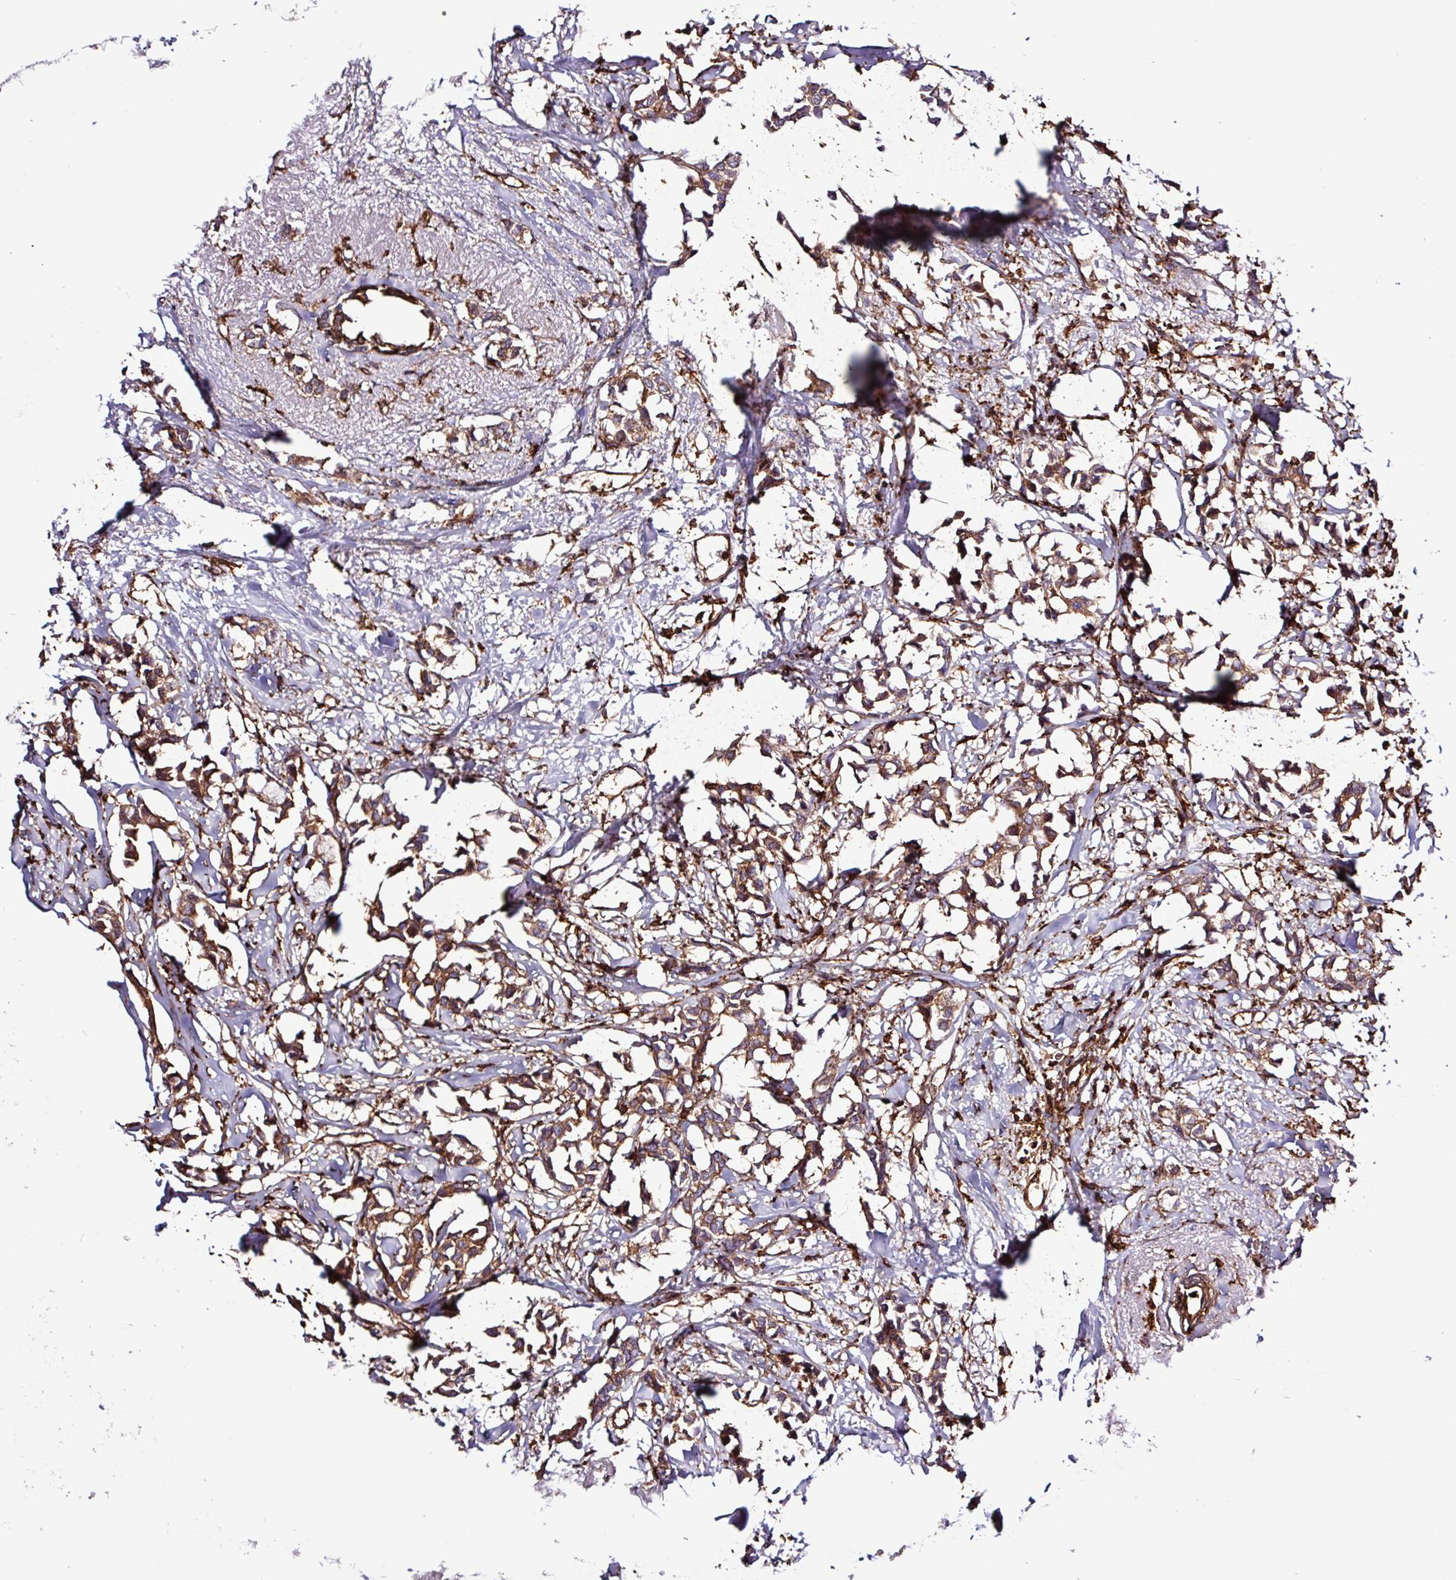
{"staining": {"intensity": "moderate", "quantity": ">75%", "location": "cytoplasmic/membranous"}, "tissue": "breast cancer", "cell_type": "Tumor cells", "image_type": "cancer", "snomed": [{"axis": "morphology", "description": "Duct carcinoma"}, {"axis": "topography", "description": "Breast"}], "caption": "Protein staining of breast infiltrating ductal carcinoma tissue displays moderate cytoplasmic/membranous staining in about >75% of tumor cells.", "gene": "ACTR3", "patient": {"sex": "female", "age": 73}}